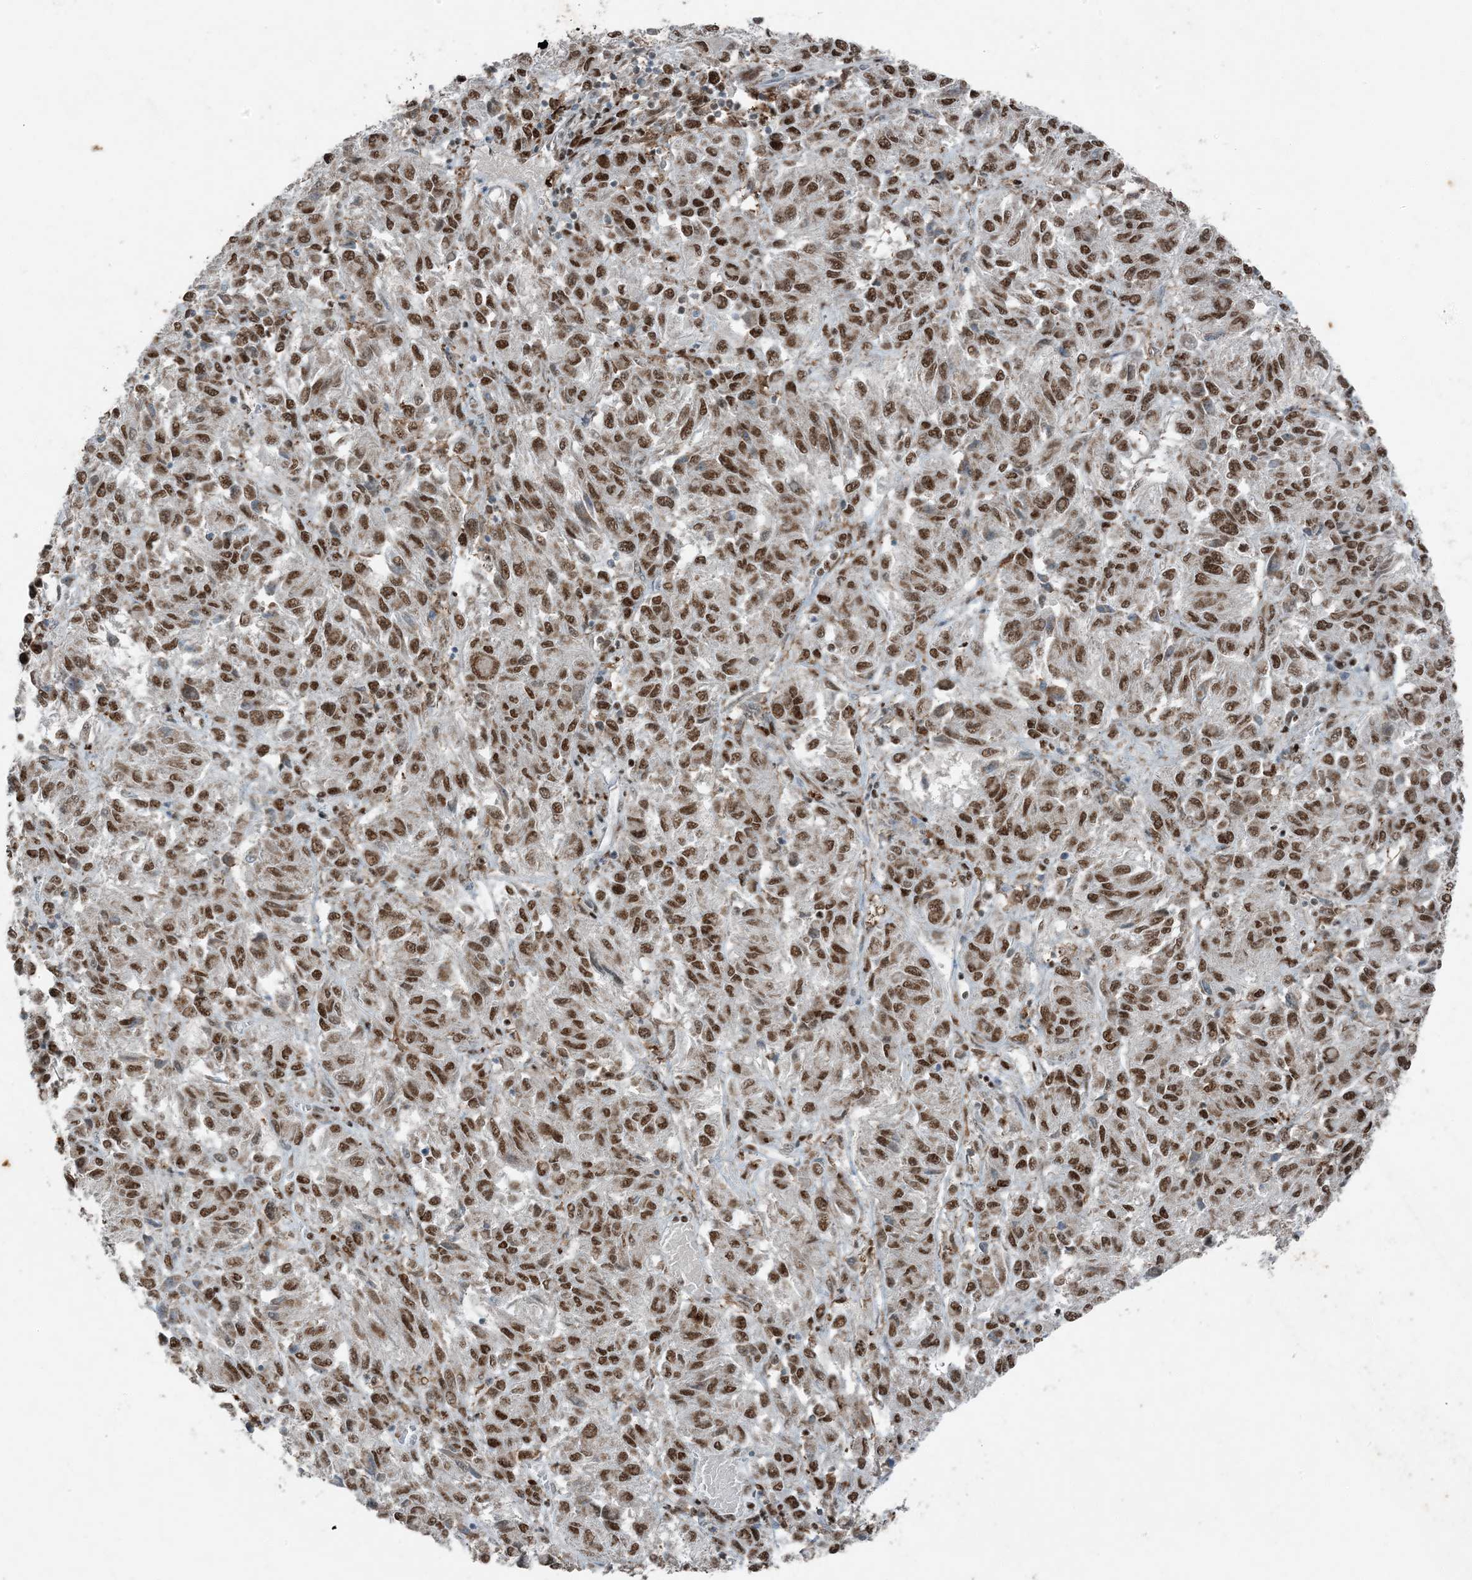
{"staining": {"intensity": "moderate", "quantity": ">75%", "location": "nuclear"}, "tissue": "melanoma", "cell_type": "Tumor cells", "image_type": "cancer", "snomed": [{"axis": "morphology", "description": "Malignant melanoma, Metastatic site"}, {"axis": "topography", "description": "Lung"}], "caption": "Immunohistochemical staining of human melanoma shows medium levels of moderate nuclear staining in about >75% of tumor cells.", "gene": "TADA2B", "patient": {"sex": "male", "age": 64}}